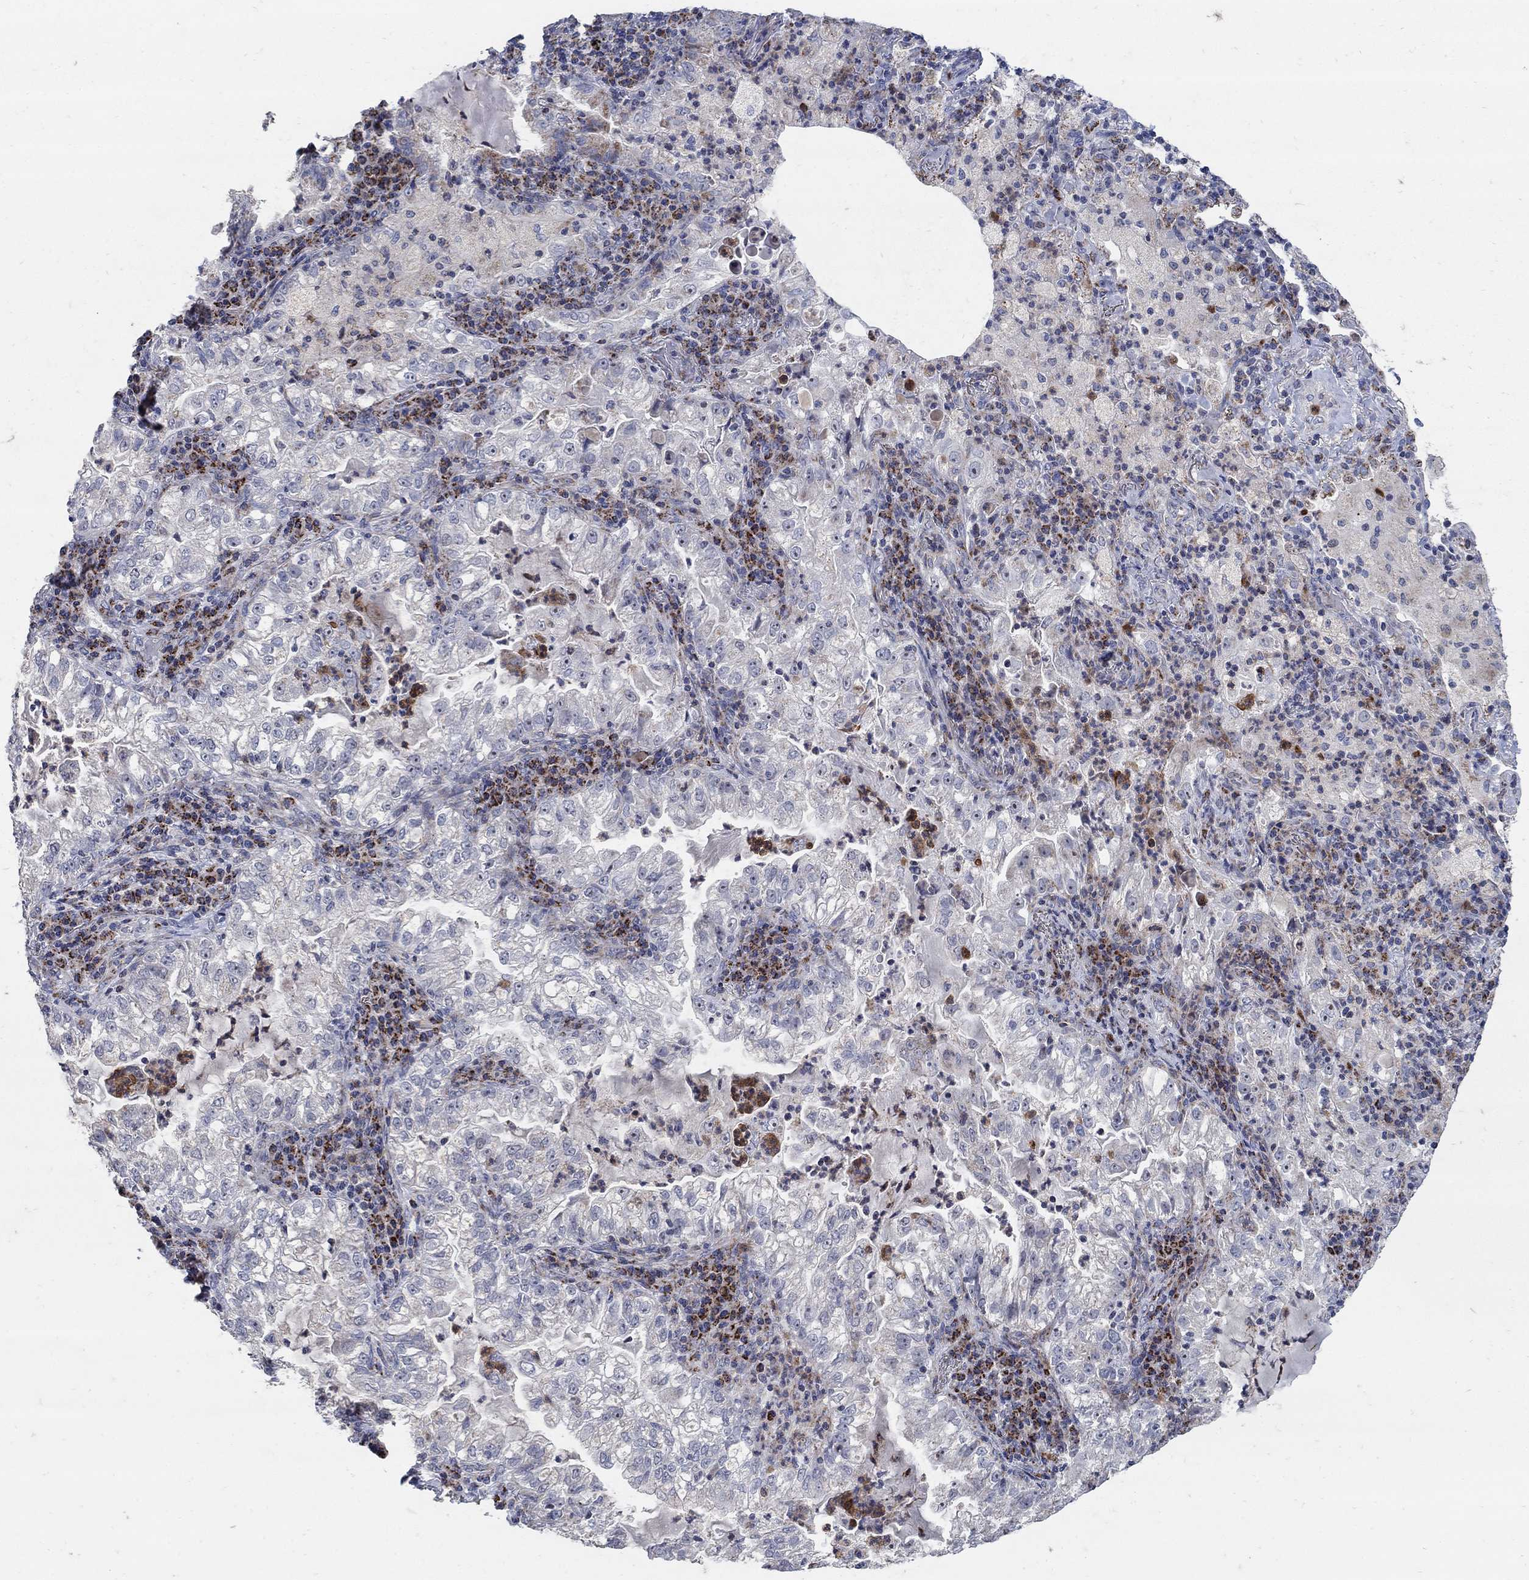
{"staining": {"intensity": "negative", "quantity": "none", "location": "none"}, "tissue": "lung cancer", "cell_type": "Tumor cells", "image_type": "cancer", "snomed": [{"axis": "morphology", "description": "Adenocarcinoma, NOS"}, {"axis": "topography", "description": "Lung"}], "caption": "High power microscopy micrograph of an immunohistochemistry (IHC) histopathology image of lung cancer, revealing no significant staining in tumor cells. The staining was performed using DAB (3,3'-diaminobenzidine) to visualize the protein expression in brown, while the nuclei were stained in blue with hematoxylin (Magnification: 20x).", "gene": "HMX2", "patient": {"sex": "female", "age": 73}}